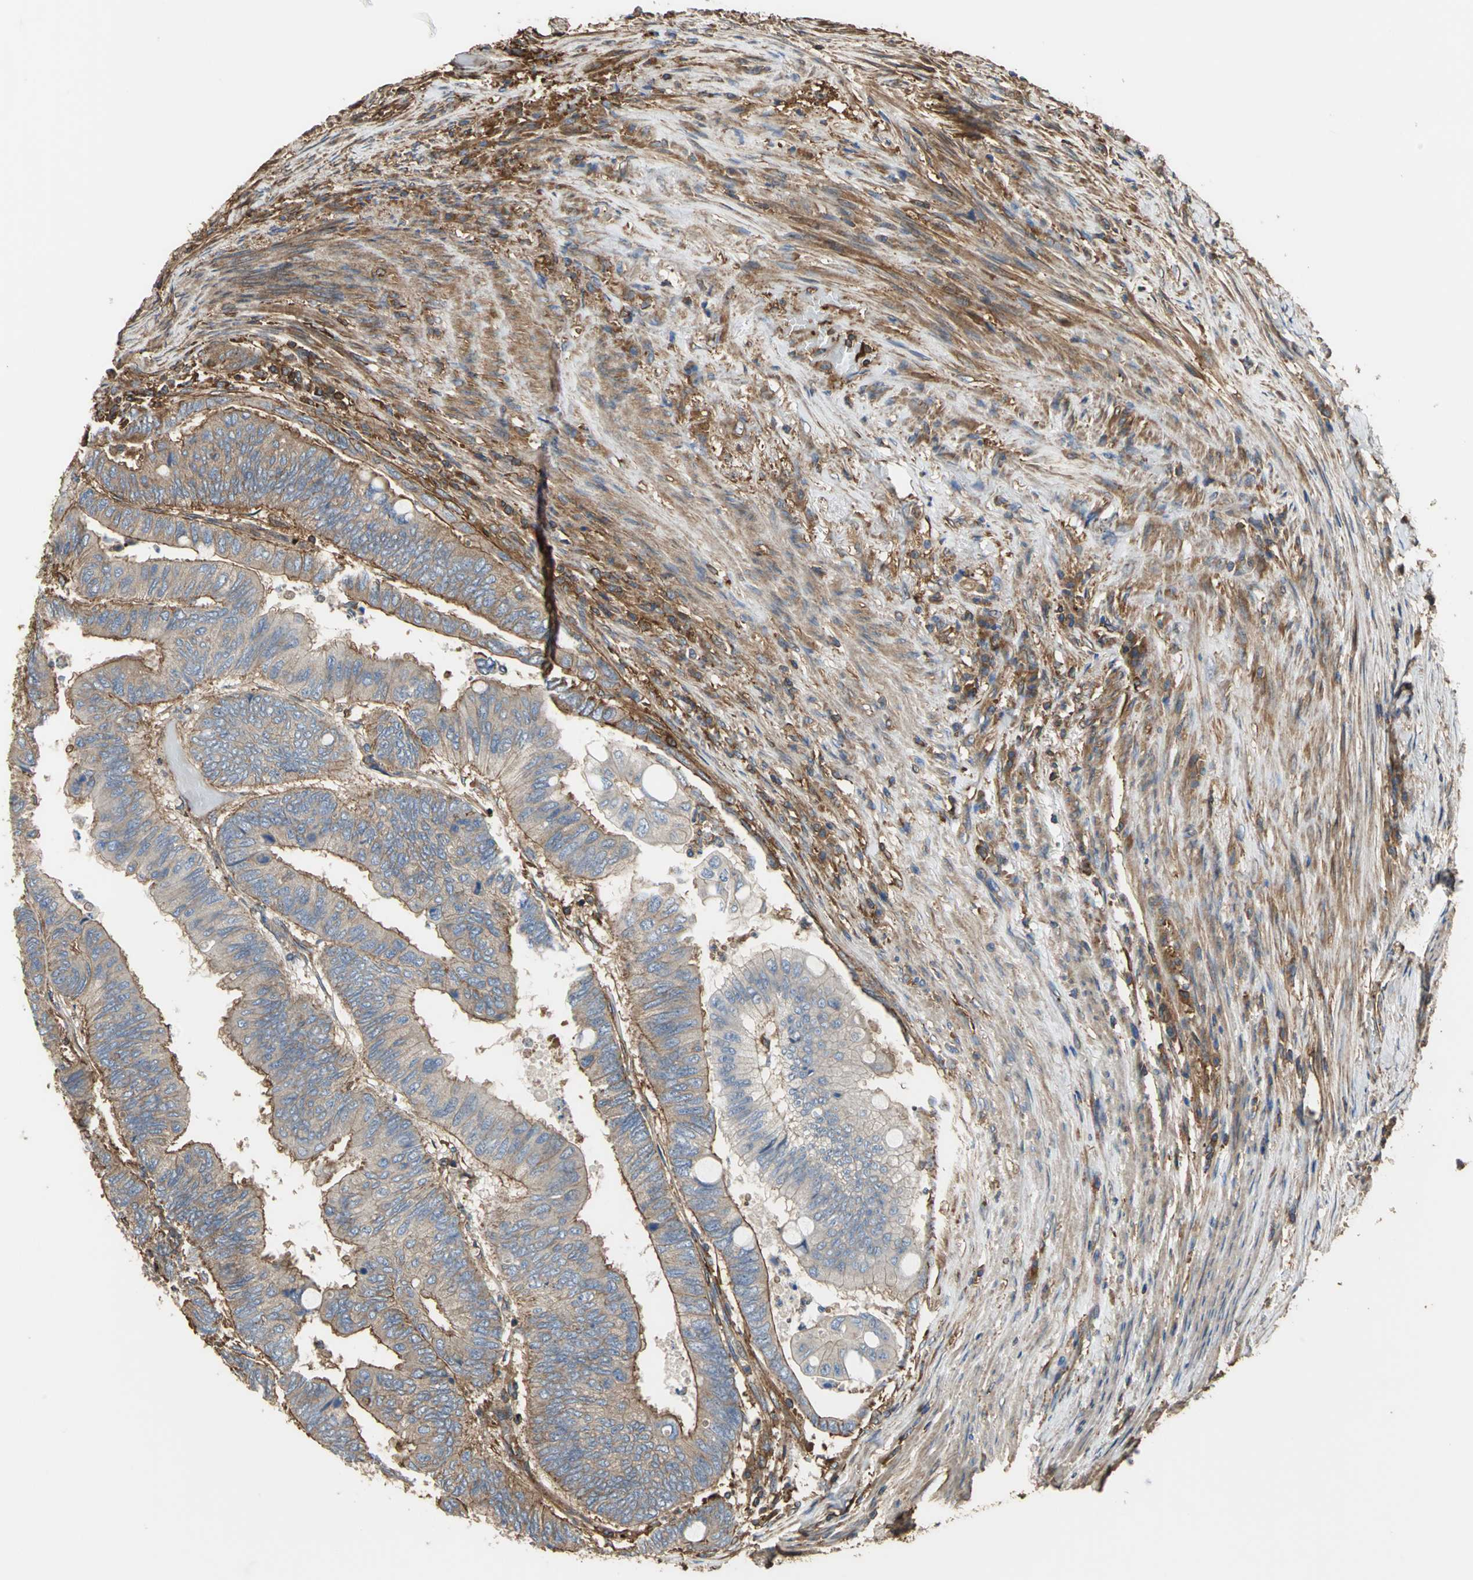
{"staining": {"intensity": "moderate", "quantity": ">75%", "location": "cytoplasmic/membranous"}, "tissue": "colorectal cancer", "cell_type": "Tumor cells", "image_type": "cancer", "snomed": [{"axis": "morphology", "description": "Normal tissue, NOS"}, {"axis": "morphology", "description": "Adenocarcinoma, NOS"}, {"axis": "topography", "description": "Rectum"}, {"axis": "topography", "description": "Peripheral nerve tissue"}], "caption": "Human colorectal adenocarcinoma stained for a protein (brown) displays moderate cytoplasmic/membranous positive positivity in about >75% of tumor cells.", "gene": "TLN1", "patient": {"sex": "male", "age": 92}}